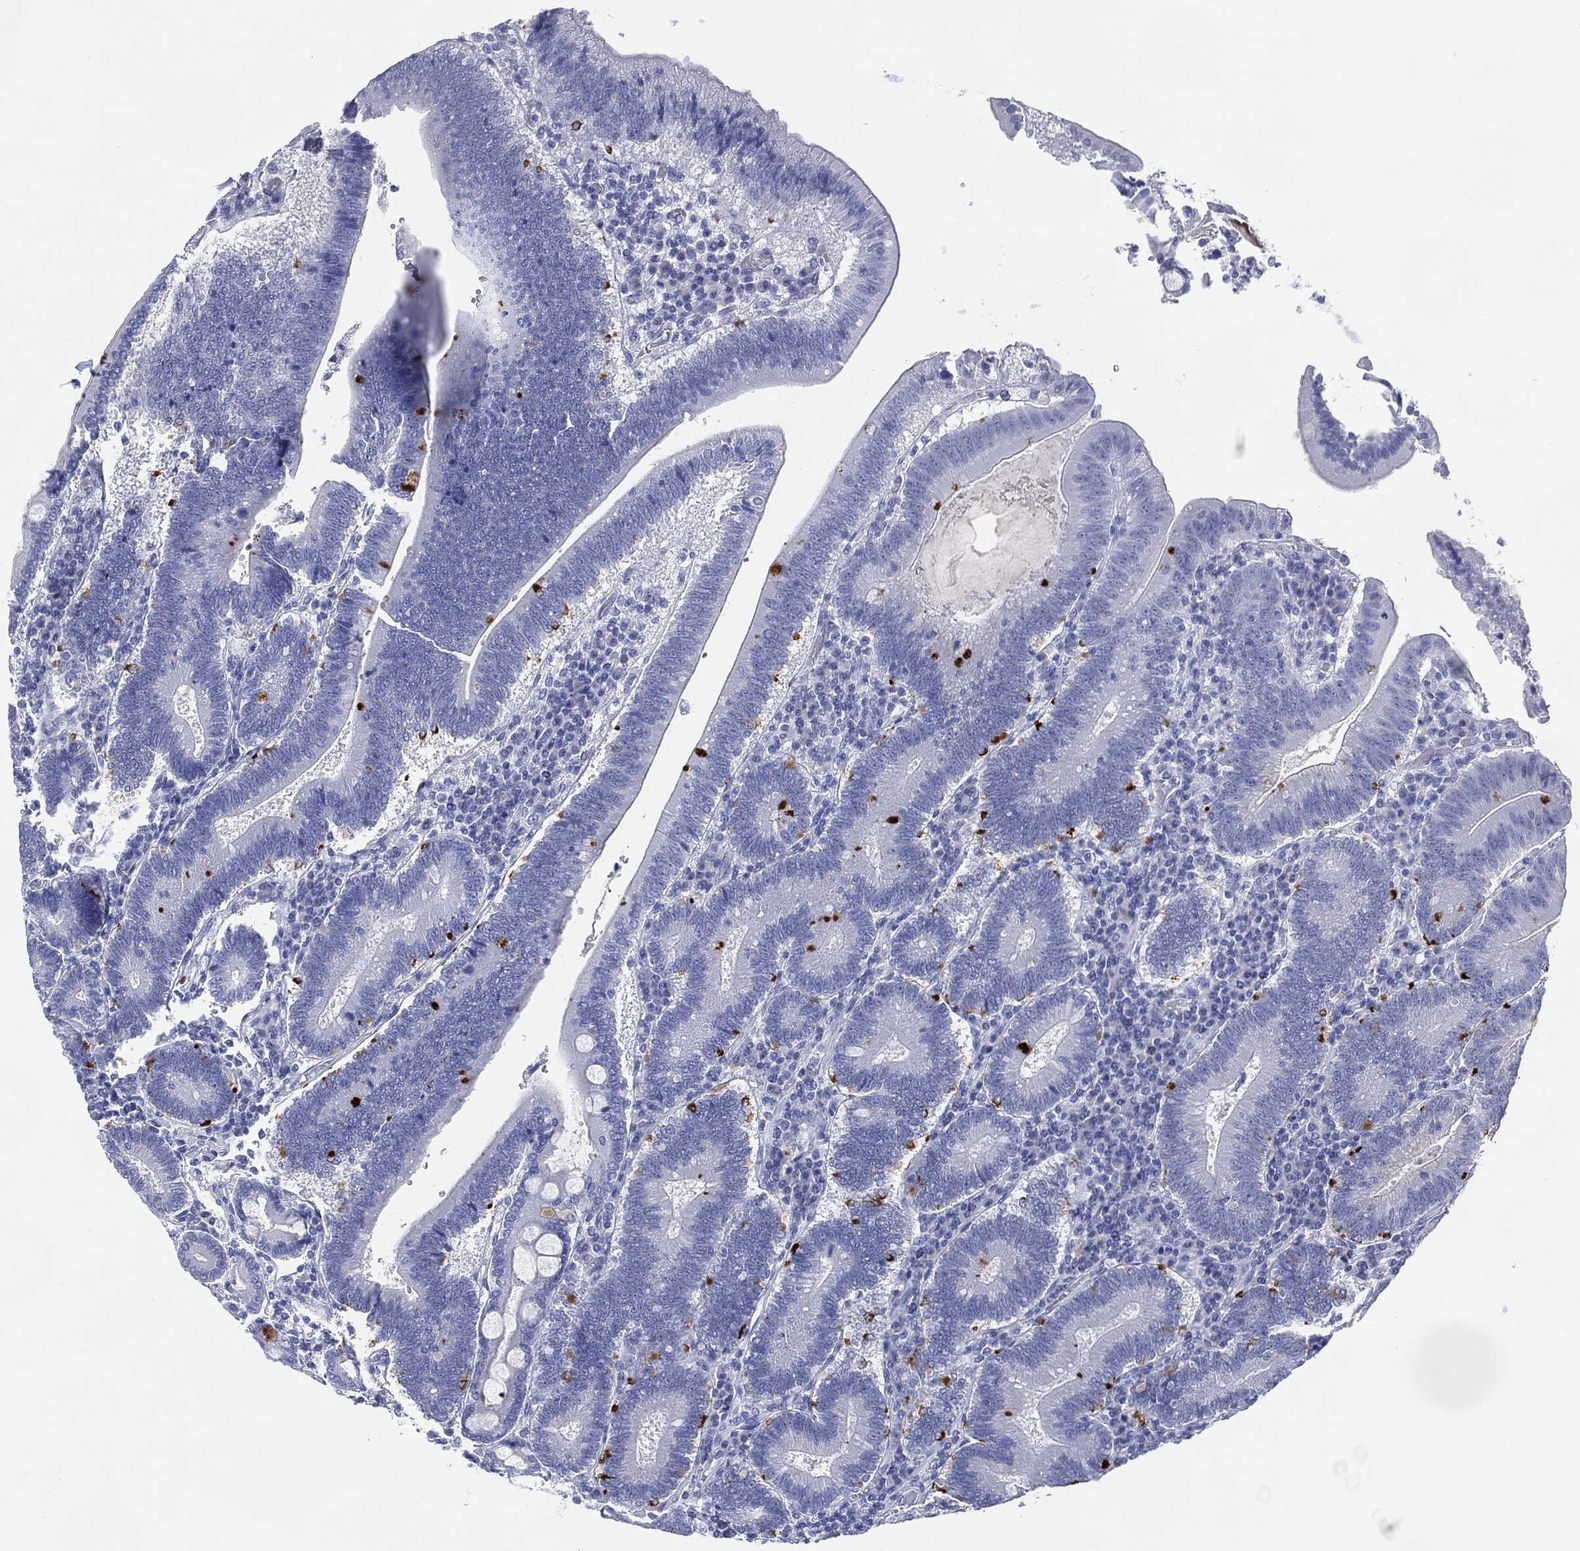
{"staining": {"intensity": "negative", "quantity": "none", "location": "none"}, "tissue": "duodenum", "cell_type": "Glandular cells", "image_type": "normal", "snomed": [{"axis": "morphology", "description": "Normal tissue, NOS"}, {"axis": "topography", "description": "Duodenum"}], "caption": "The histopathology image shows no significant positivity in glandular cells of duodenum.", "gene": "DSG1", "patient": {"sex": "female", "age": 62}}